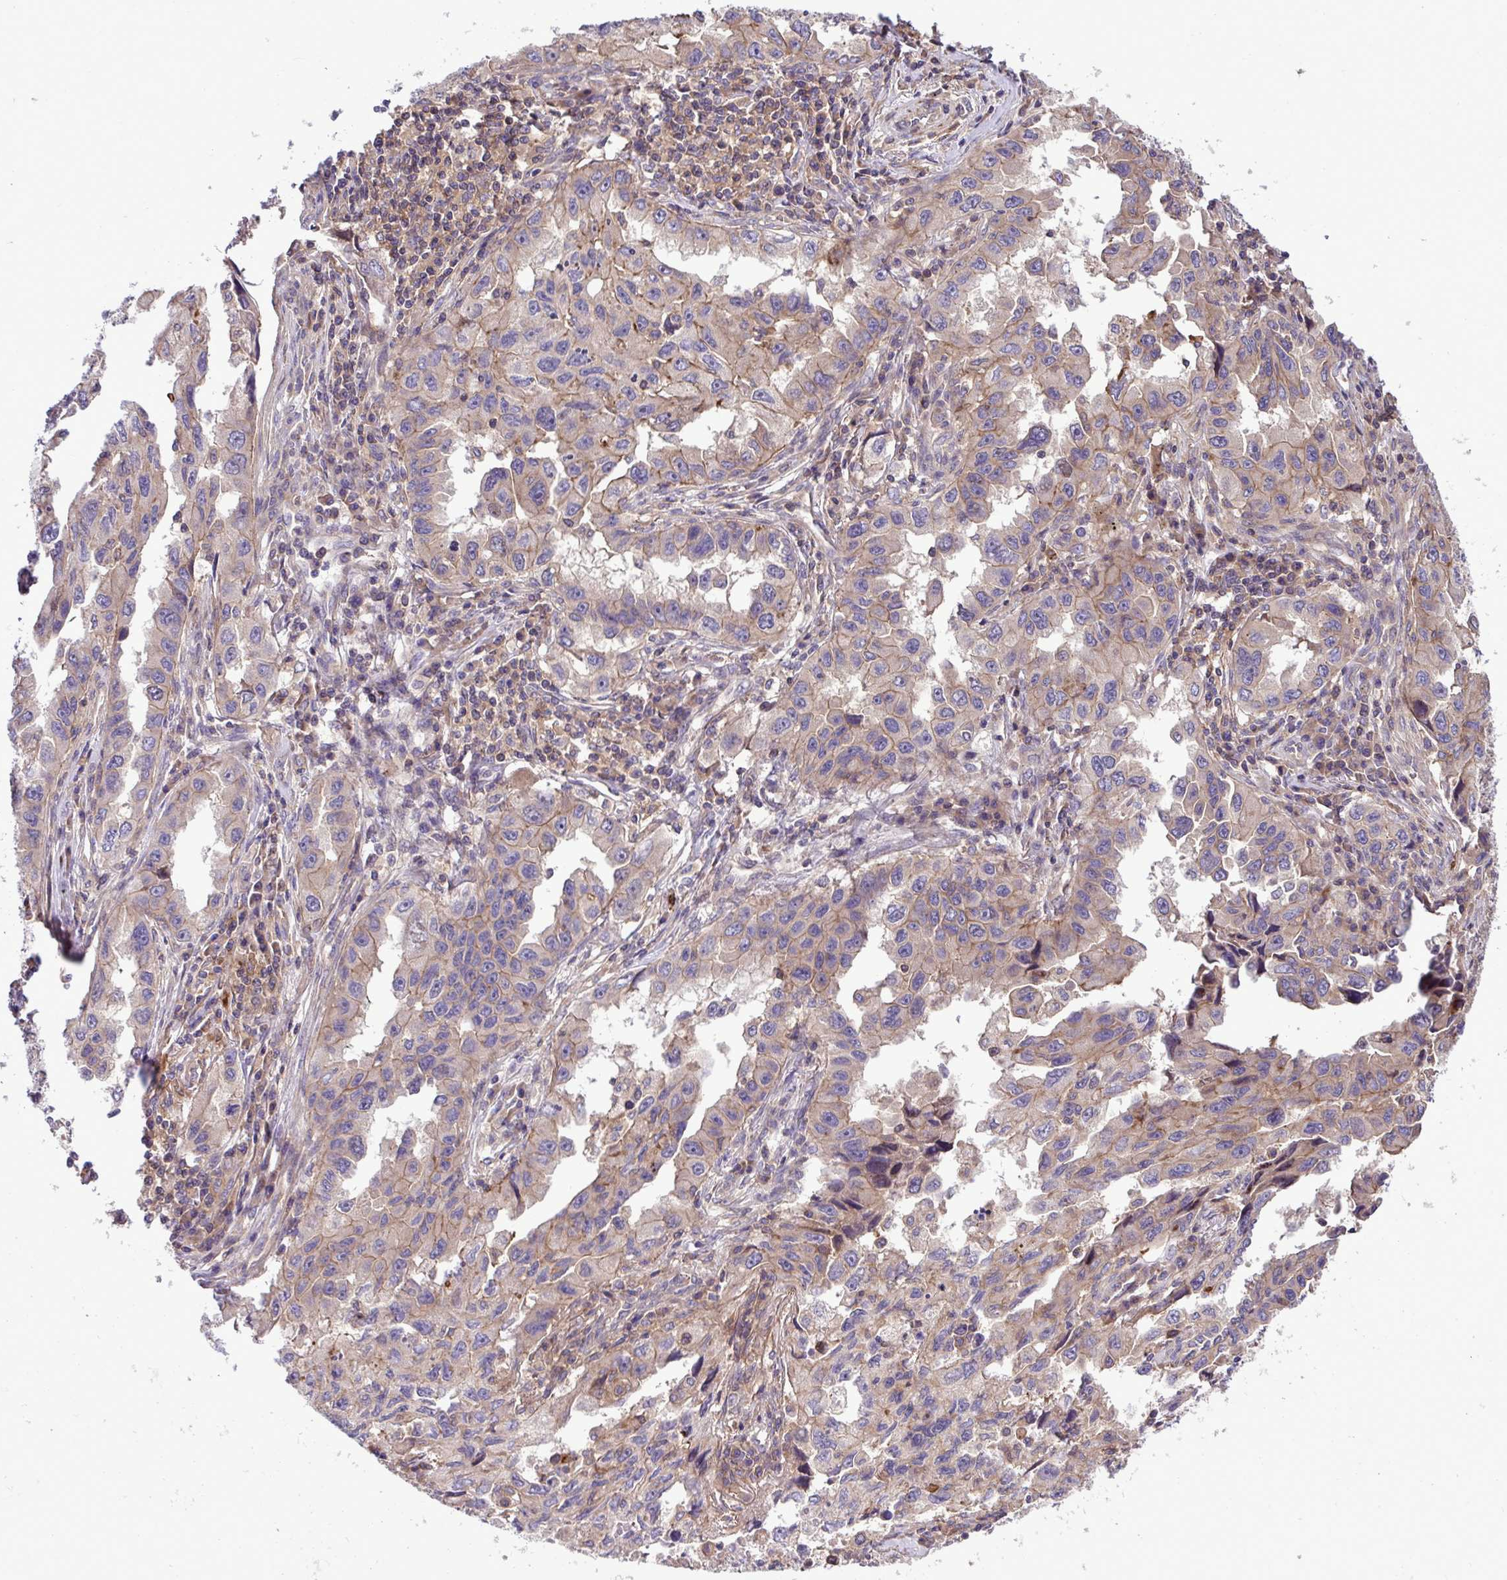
{"staining": {"intensity": "weak", "quantity": "<25%", "location": "cytoplasmic/membranous"}, "tissue": "lung cancer", "cell_type": "Tumor cells", "image_type": "cancer", "snomed": [{"axis": "morphology", "description": "Adenocarcinoma, NOS"}, {"axis": "topography", "description": "Lung"}], "caption": "High magnification brightfield microscopy of lung adenocarcinoma stained with DAB (brown) and counterstained with hematoxylin (blue): tumor cells show no significant staining. (Immunohistochemistry (ihc), brightfield microscopy, high magnification).", "gene": "GRB14", "patient": {"sex": "female", "age": 73}}